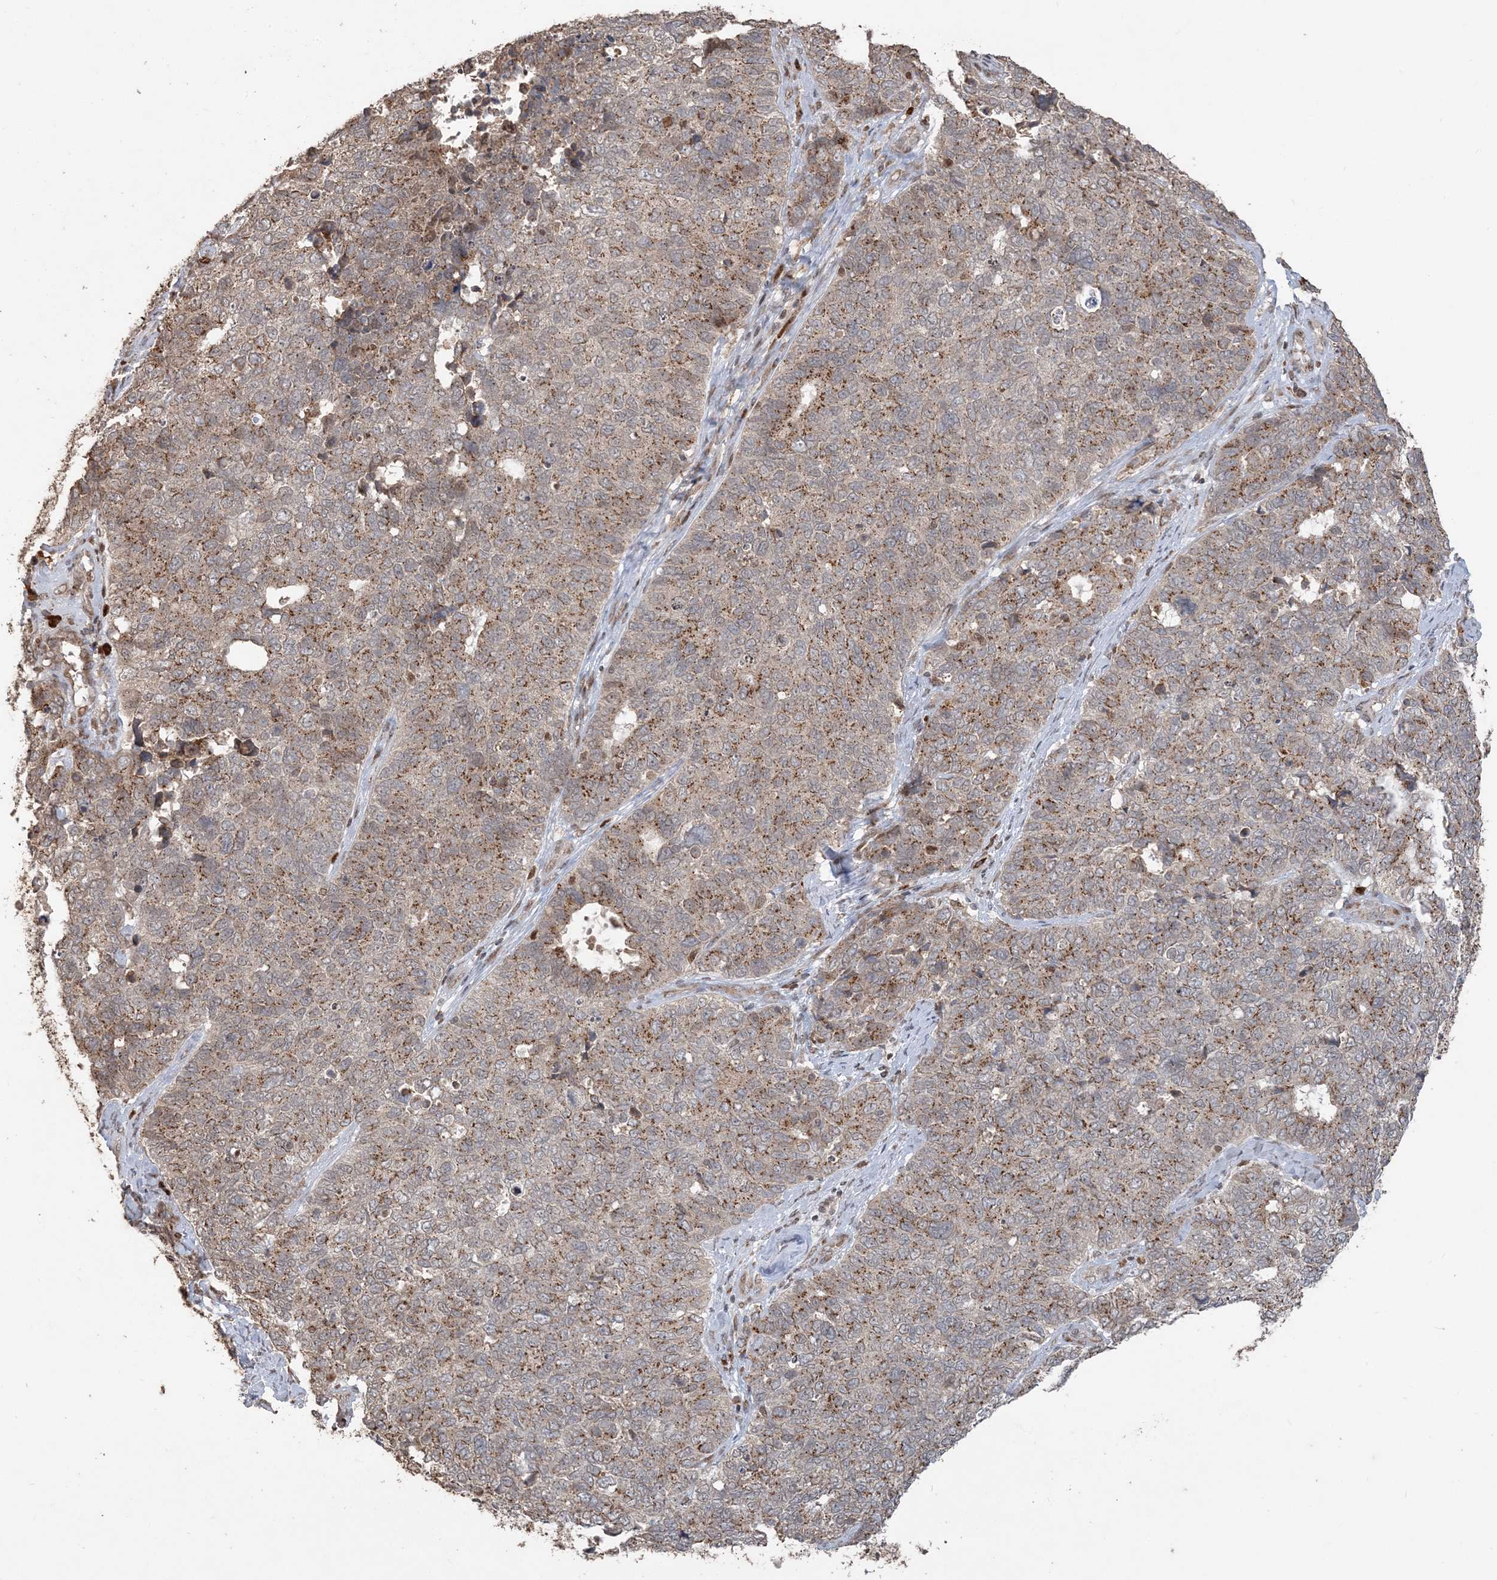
{"staining": {"intensity": "moderate", "quantity": ">75%", "location": "cytoplasmic/membranous"}, "tissue": "cervical cancer", "cell_type": "Tumor cells", "image_type": "cancer", "snomed": [{"axis": "morphology", "description": "Squamous cell carcinoma, NOS"}, {"axis": "topography", "description": "Cervix"}], "caption": "An immunohistochemistry (IHC) image of tumor tissue is shown. Protein staining in brown shows moderate cytoplasmic/membranous positivity in cervical squamous cell carcinoma within tumor cells. The protein of interest is shown in brown color, while the nuclei are stained blue.", "gene": "RER1", "patient": {"sex": "female", "age": 63}}